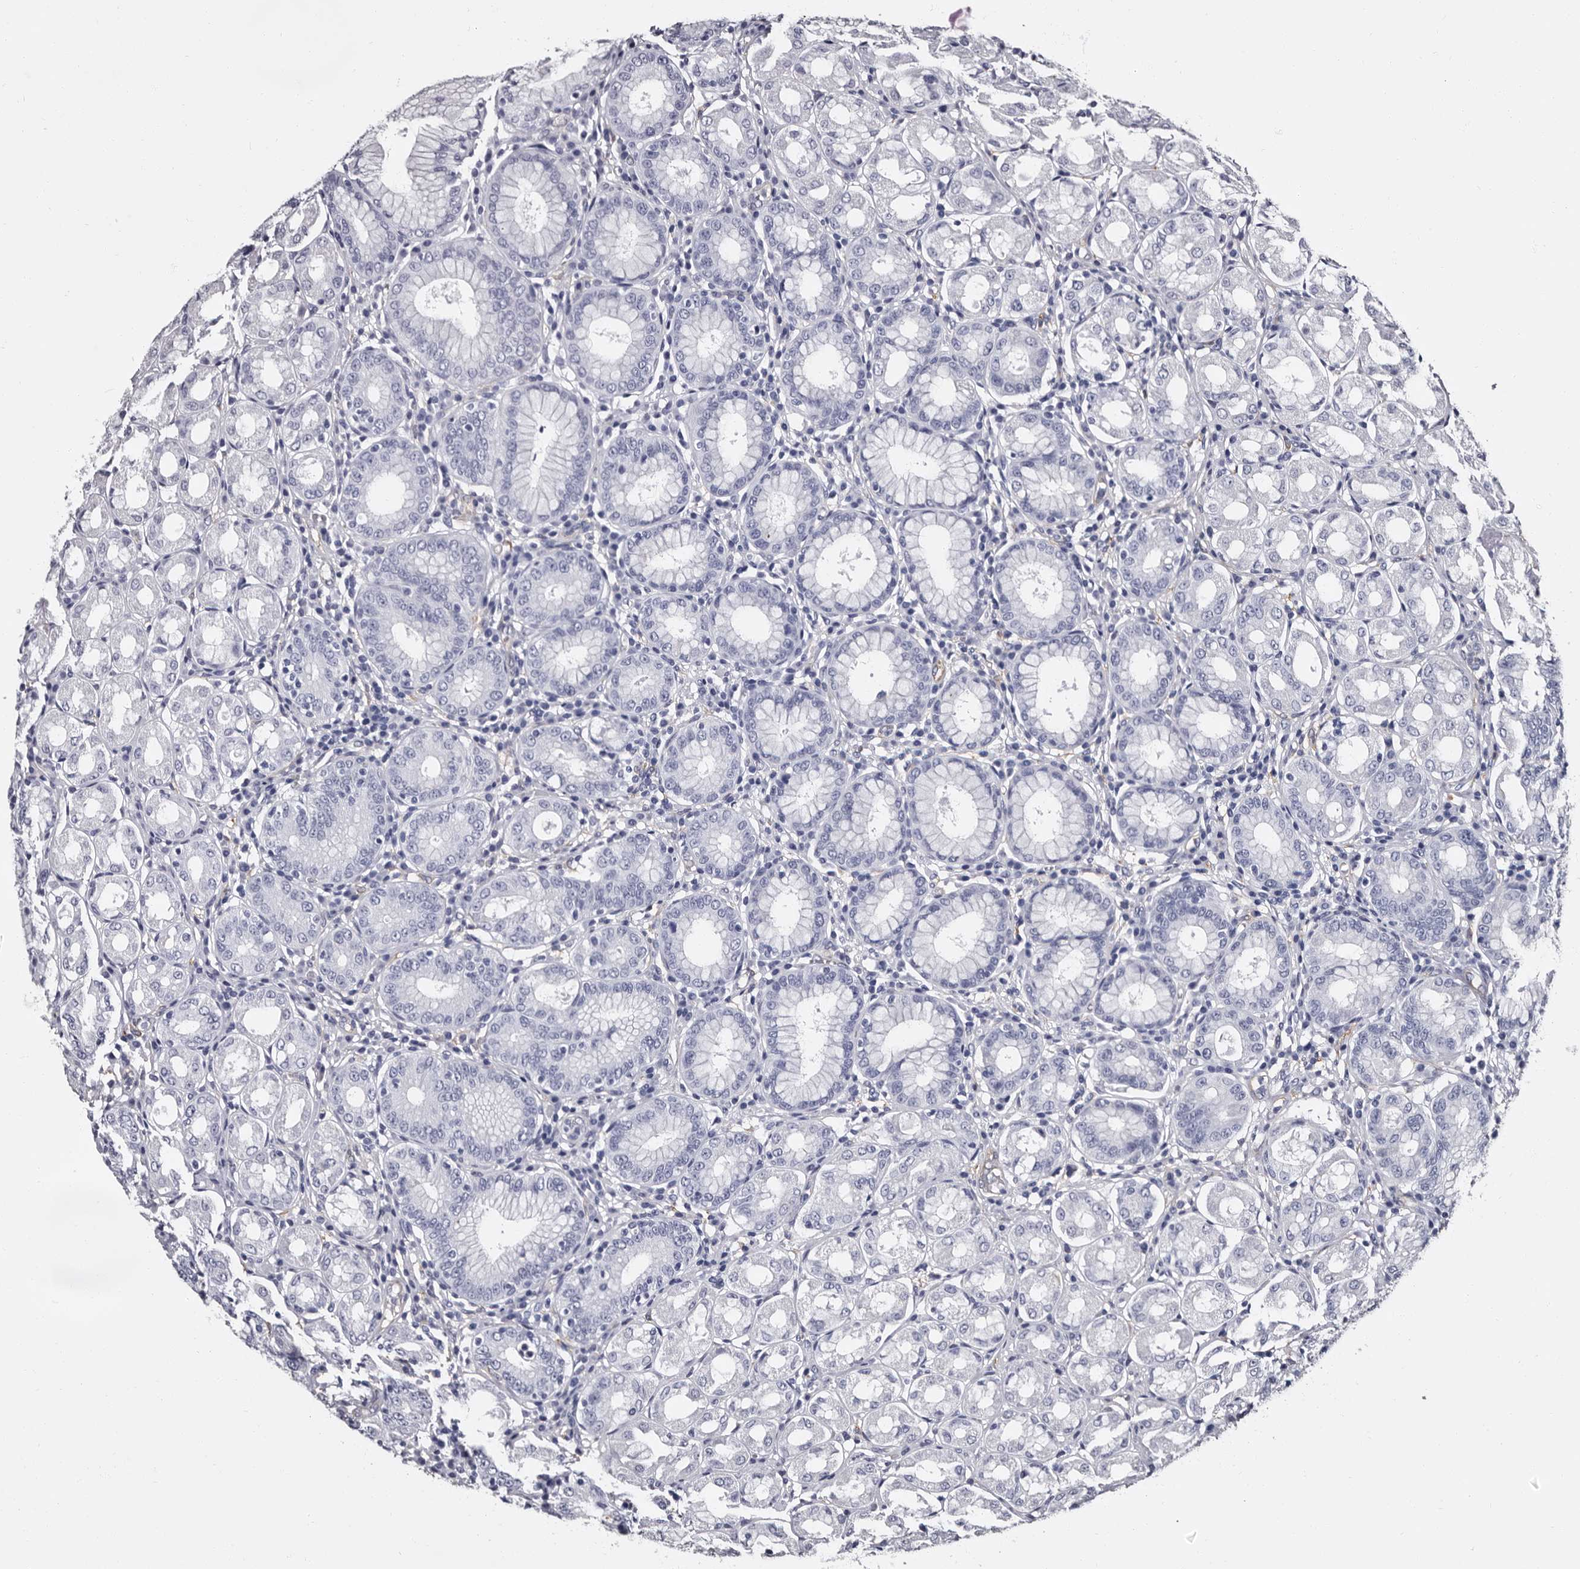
{"staining": {"intensity": "negative", "quantity": "none", "location": "none"}, "tissue": "stomach", "cell_type": "Glandular cells", "image_type": "normal", "snomed": [{"axis": "morphology", "description": "Normal tissue, NOS"}, {"axis": "topography", "description": "Stomach"}, {"axis": "topography", "description": "Stomach, lower"}], "caption": "The photomicrograph demonstrates no significant staining in glandular cells of stomach. (Stains: DAB immunohistochemistry with hematoxylin counter stain, Microscopy: brightfield microscopy at high magnification).", "gene": "EPB41L3", "patient": {"sex": "female", "age": 56}}